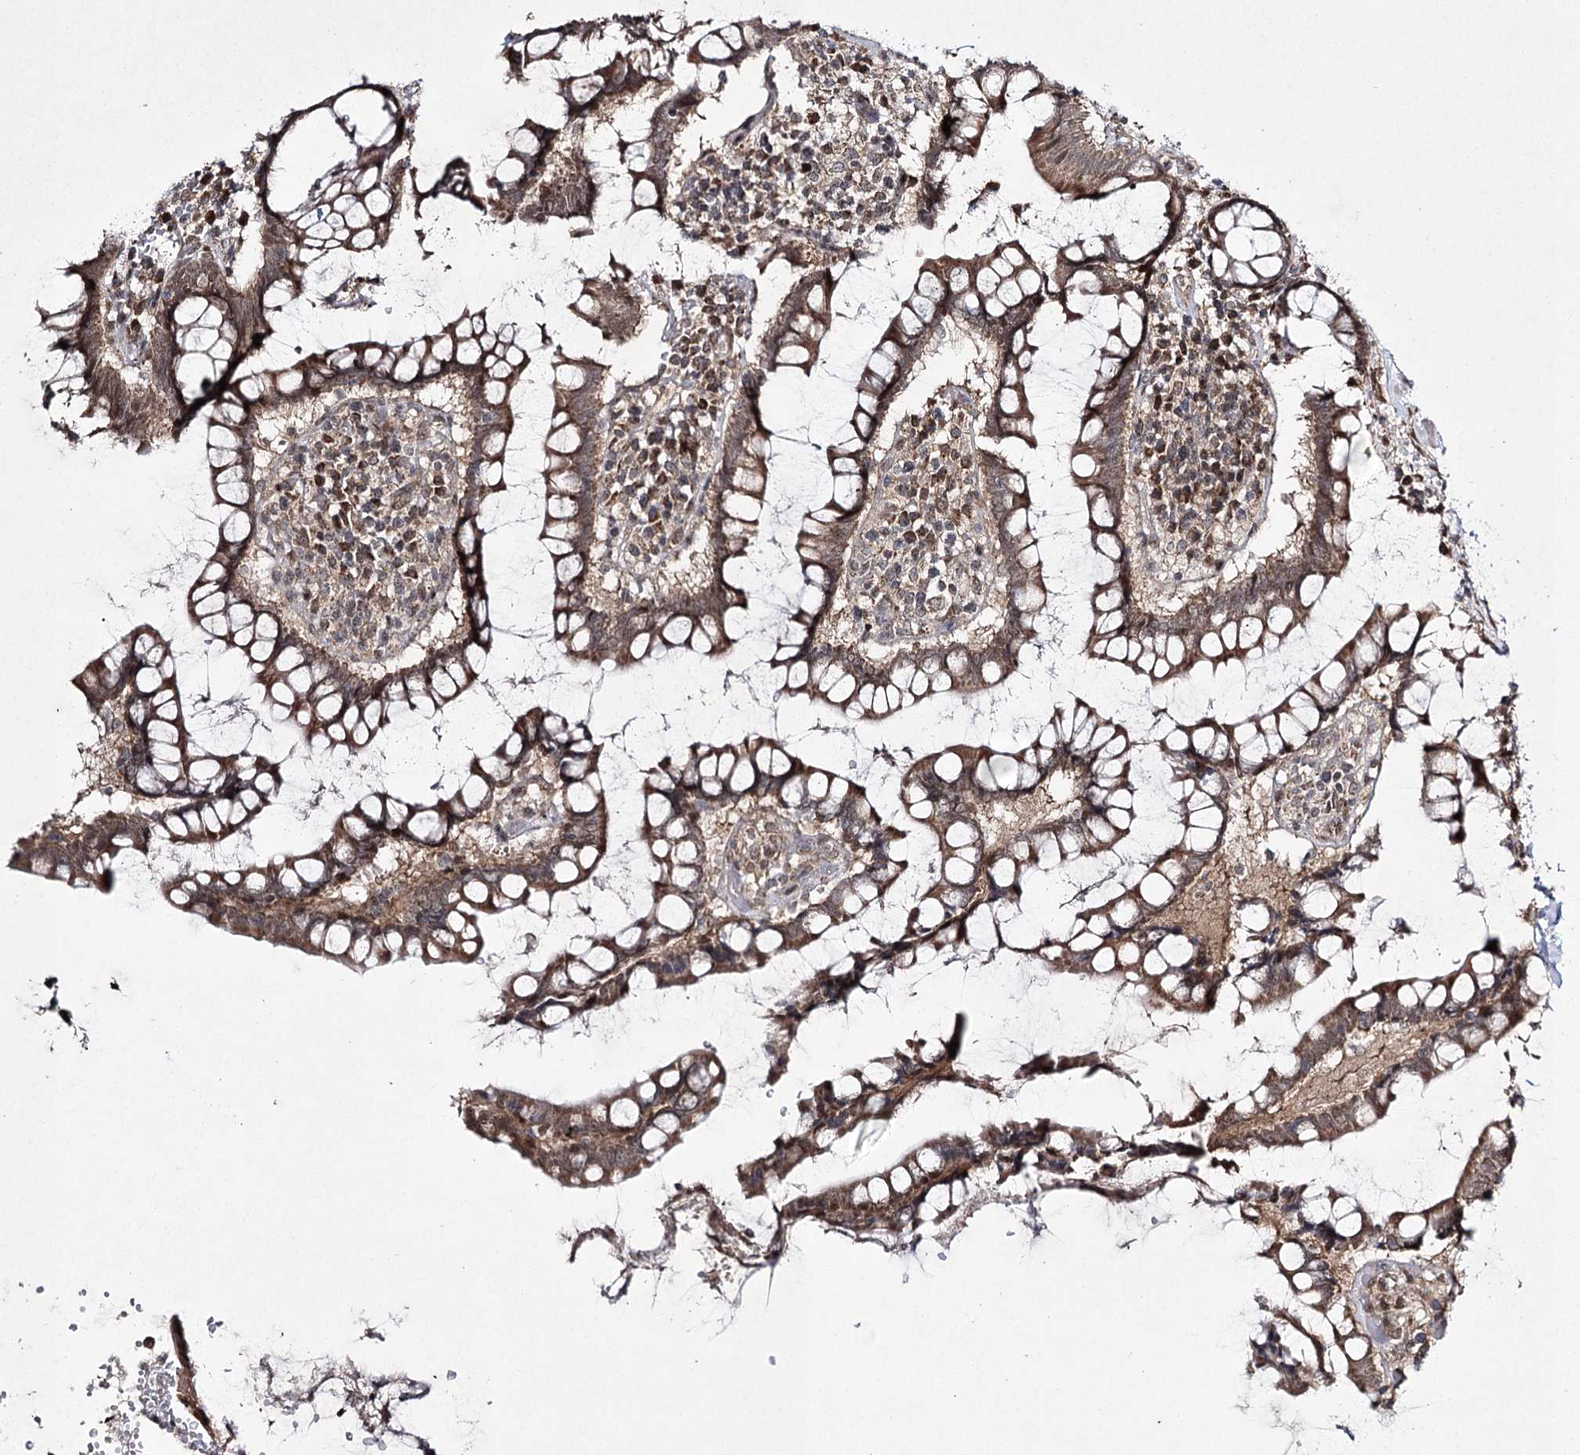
{"staining": {"intensity": "moderate", "quantity": ">75%", "location": "nuclear"}, "tissue": "colon", "cell_type": "Endothelial cells", "image_type": "normal", "snomed": [{"axis": "morphology", "description": "Normal tissue, NOS"}, {"axis": "topography", "description": "Colon"}], "caption": "Moderate nuclear staining is seen in about >75% of endothelial cells in benign colon.", "gene": "TRNT1", "patient": {"sex": "female", "age": 79}}